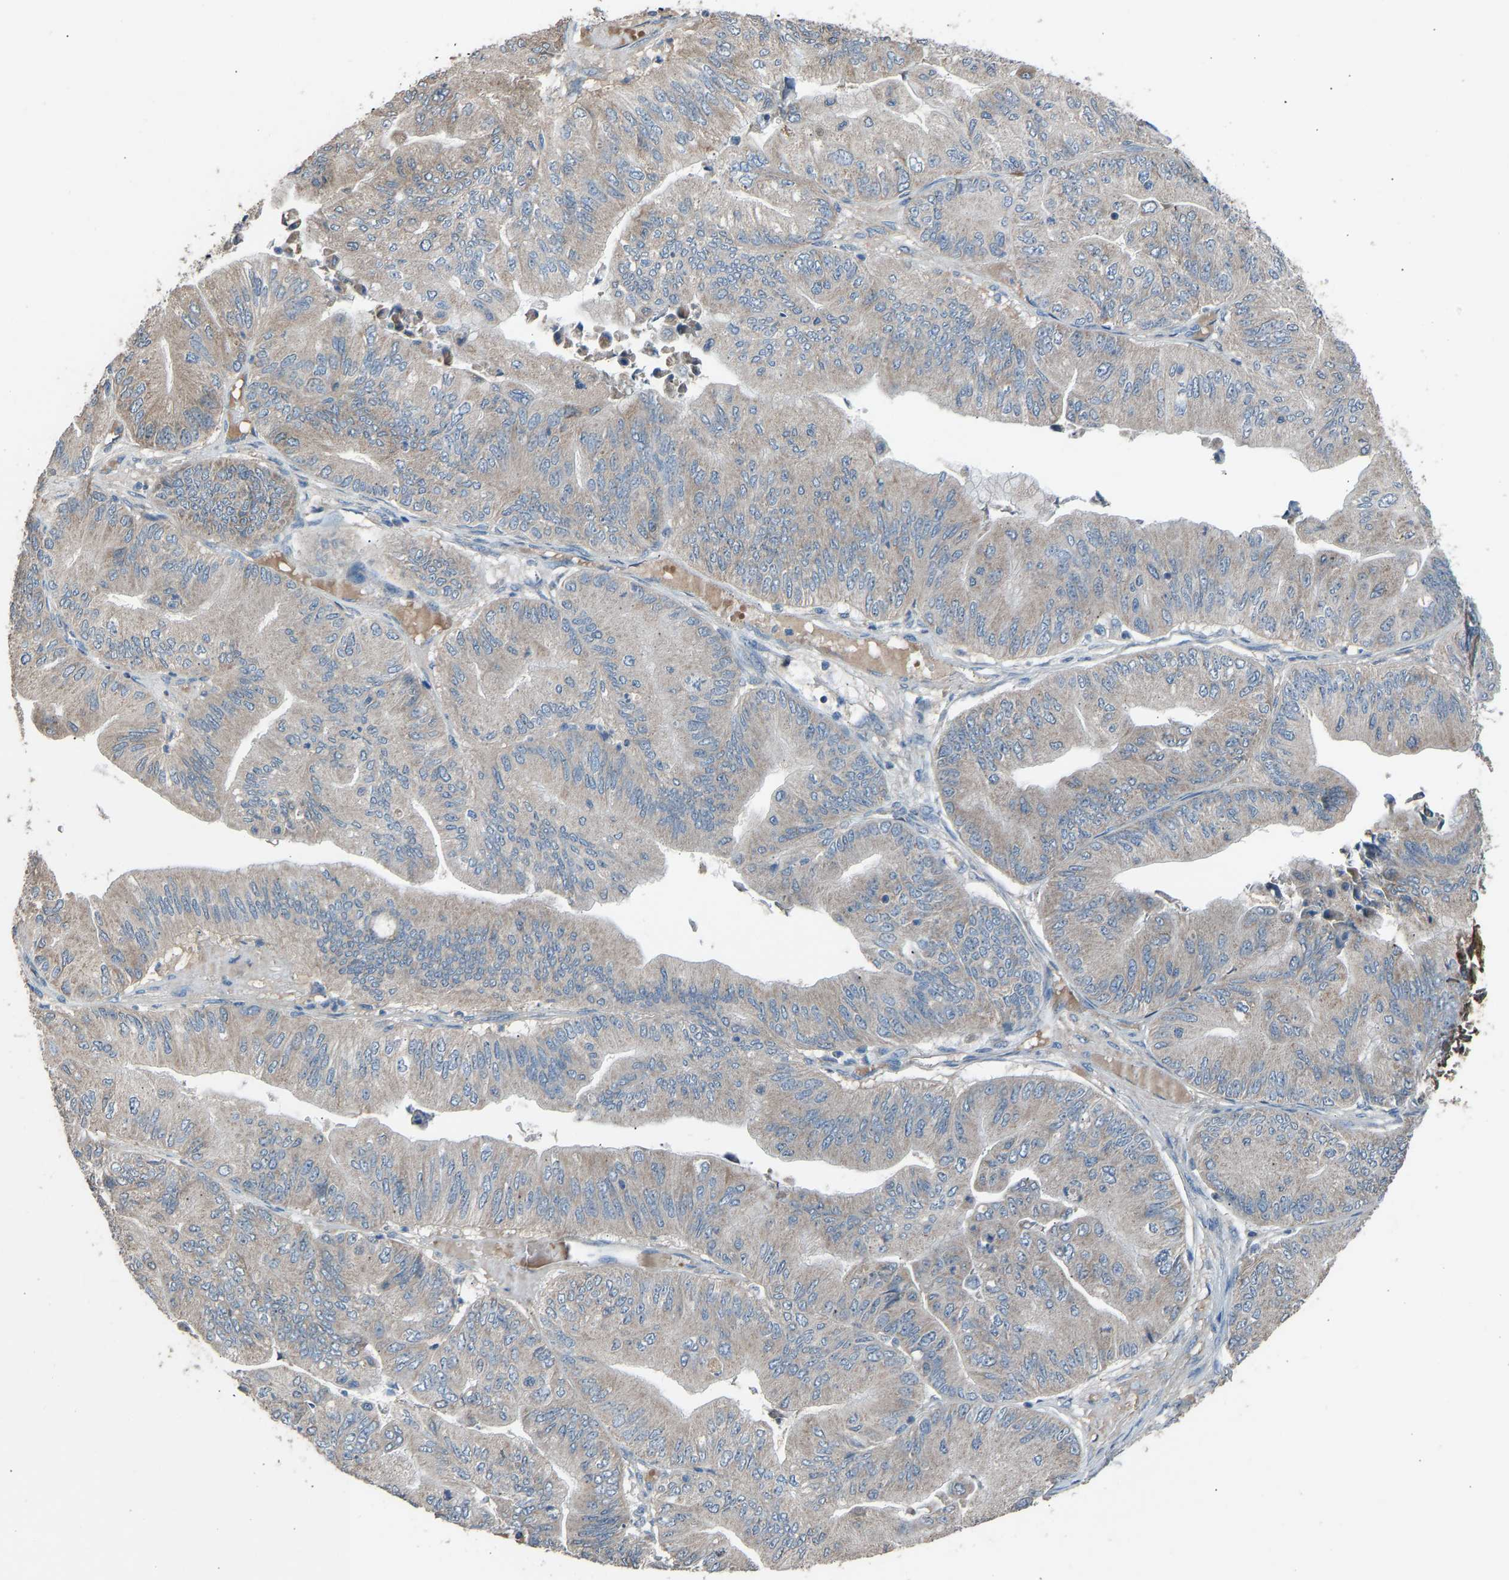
{"staining": {"intensity": "weak", "quantity": "25%-75%", "location": "cytoplasmic/membranous"}, "tissue": "ovarian cancer", "cell_type": "Tumor cells", "image_type": "cancer", "snomed": [{"axis": "morphology", "description": "Cystadenocarcinoma, mucinous, NOS"}, {"axis": "topography", "description": "Ovary"}], "caption": "Immunohistochemical staining of human mucinous cystadenocarcinoma (ovarian) demonstrates weak cytoplasmic/membranous protein expression in approximately 25%-75% of tumor cells.", "gene": "TGFBR3", "patient": {"sex": "female", "age": 61}}